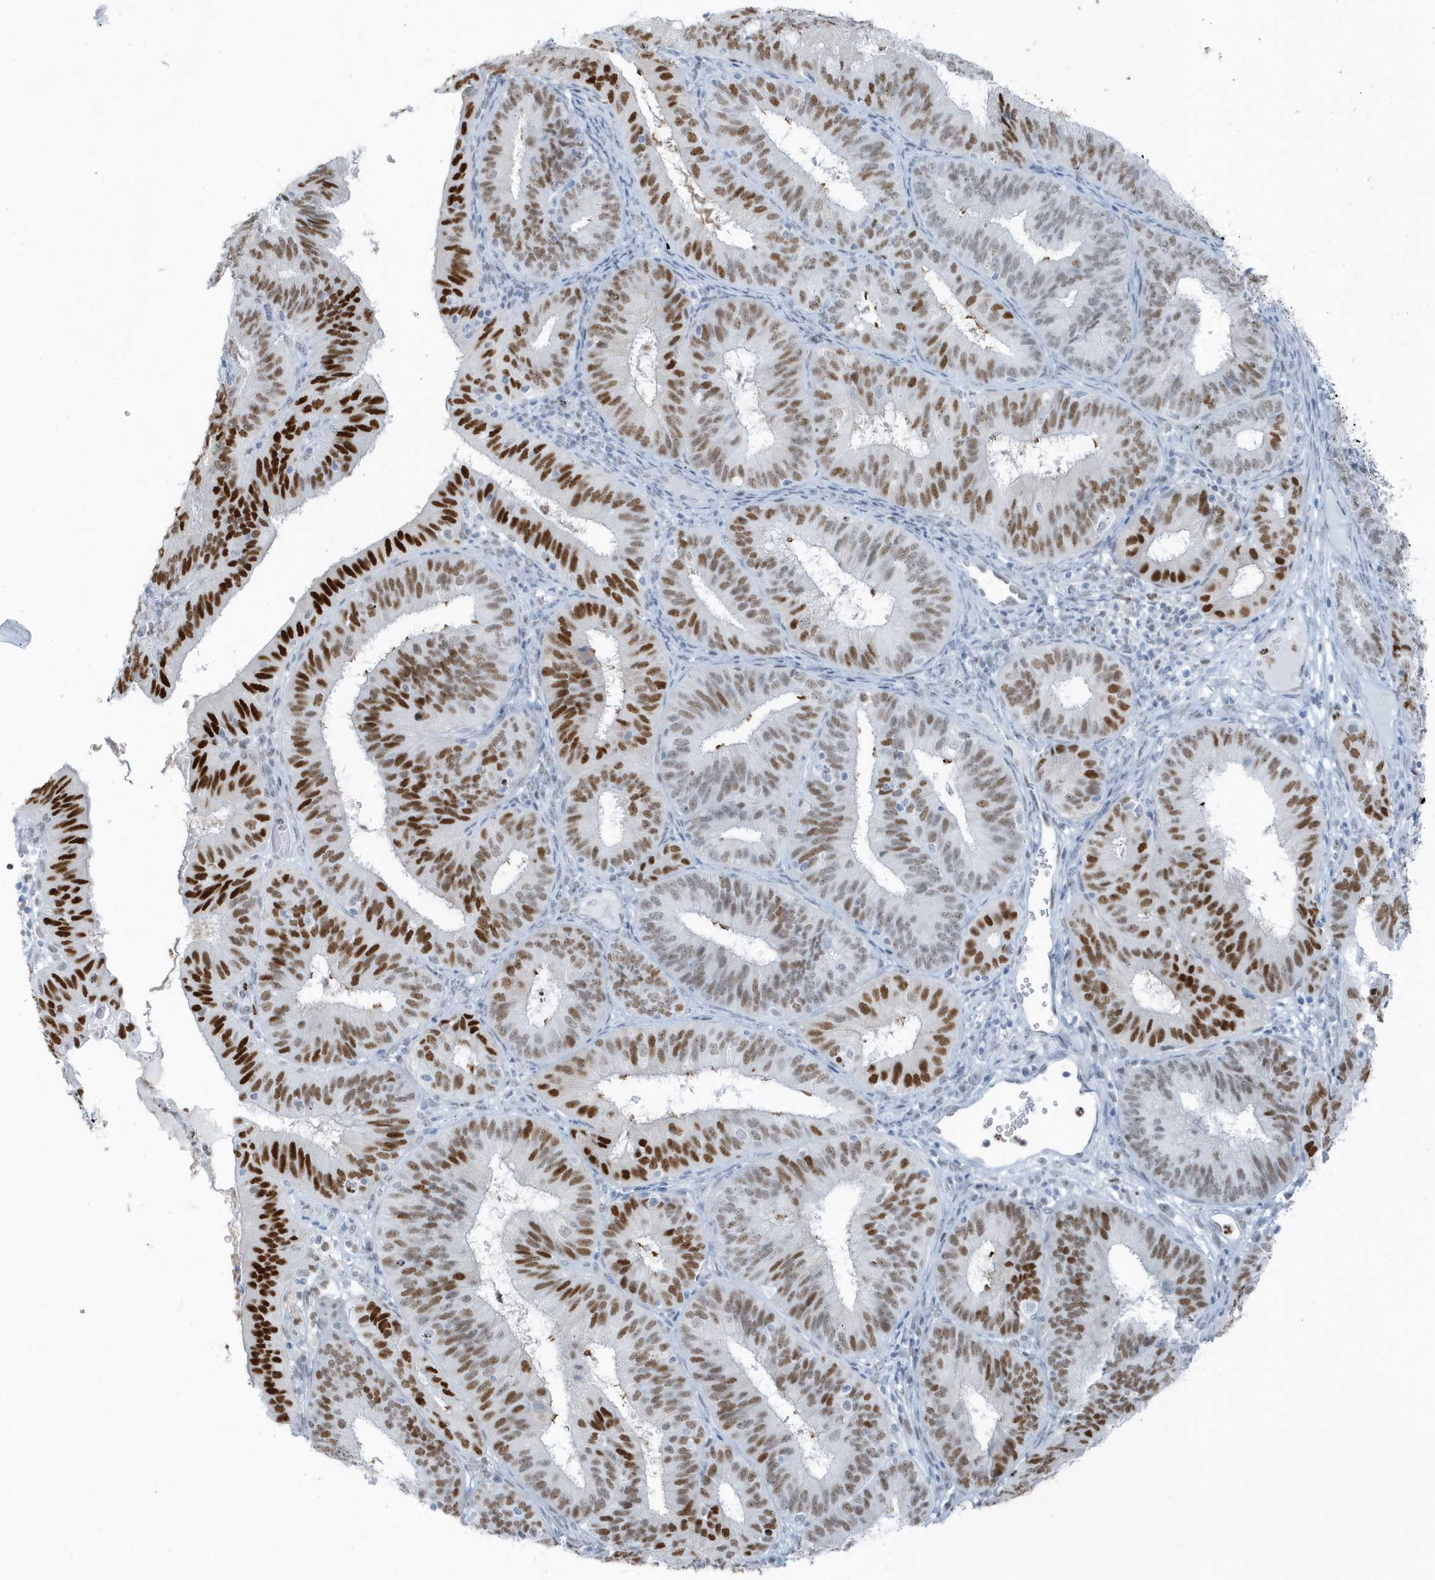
{"staining": {"intensity": "strong", "quantity": ">75%", "location": "nuclear"}, "tissue": "endometrial cancer", "cell_type": "Tumor cells", "image_type": "cancer", "snomed": [{"axis": "morphology", "description": "Adenocarcinoma, NOS"}, {"axis": "topography", "description": "Endometrium"}], "caption": "This is an image of immunohistochemistry (IHC) staining of endometrial adenocarcinoma, which shows strong positivity in the nuclear of tumor cells.", "gene": "SMIM34", "patient": {"sex": "female", "age": 51}}